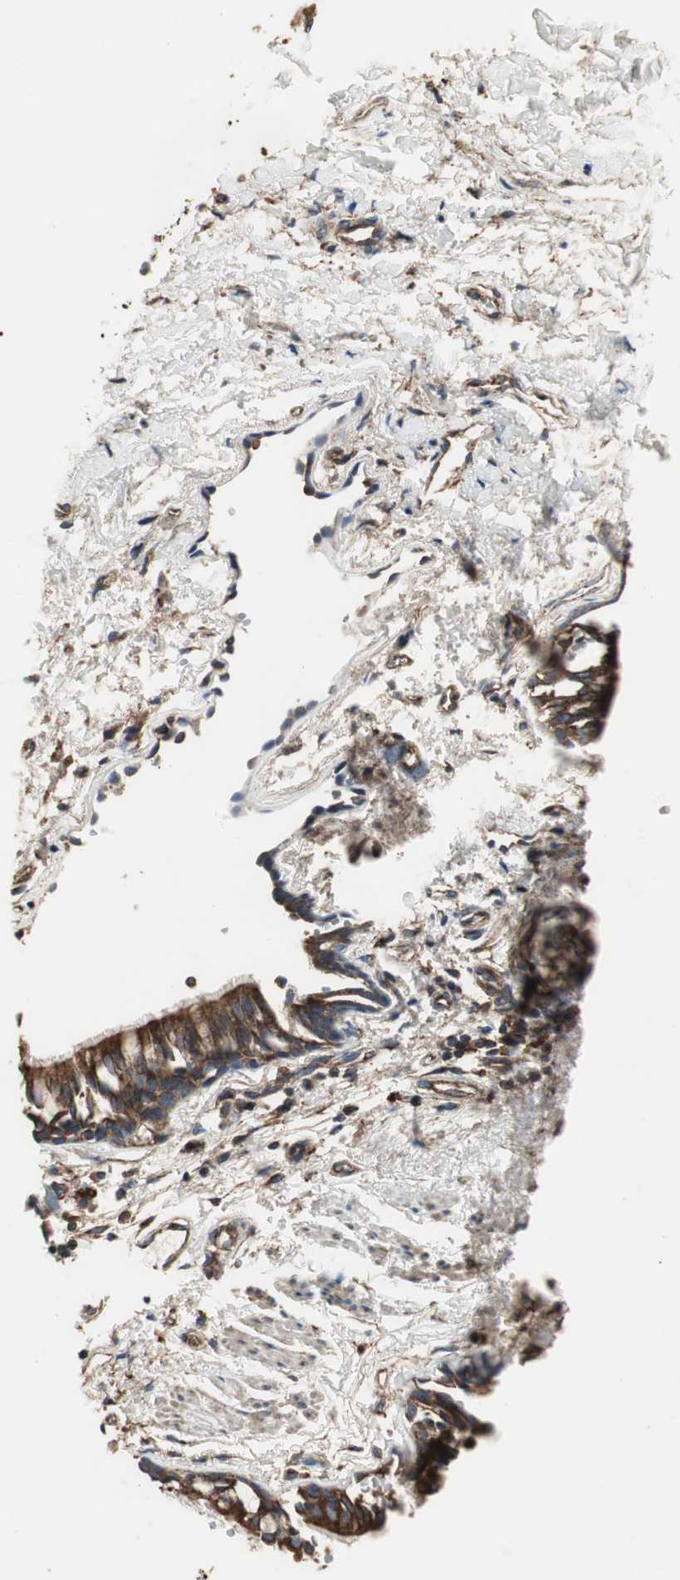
{"staining": {"intensity": "strong", "quantity": ">75%", "location": "cytoplasmic/membranous"}, "tissue": "bronchus", "cell_type": "Respiratory epithelial cells", "image_type": "normal", "snomed": [{"axis": "morphology", "description": "Normal tissue, NOS"}, {"axis": "topography", "description": "Bronchus"}, {"axis": "topography", "description": "Lung"}], "caption": "Immunohistochemistry (DAB) staining of benign bronchus demonstrates strong cytoplasmic/membranous protein staining in approximately >75% of respiratory epithelial cells.", "gene": "H6PD", "patient": {"sex": "female", "age": 56}}